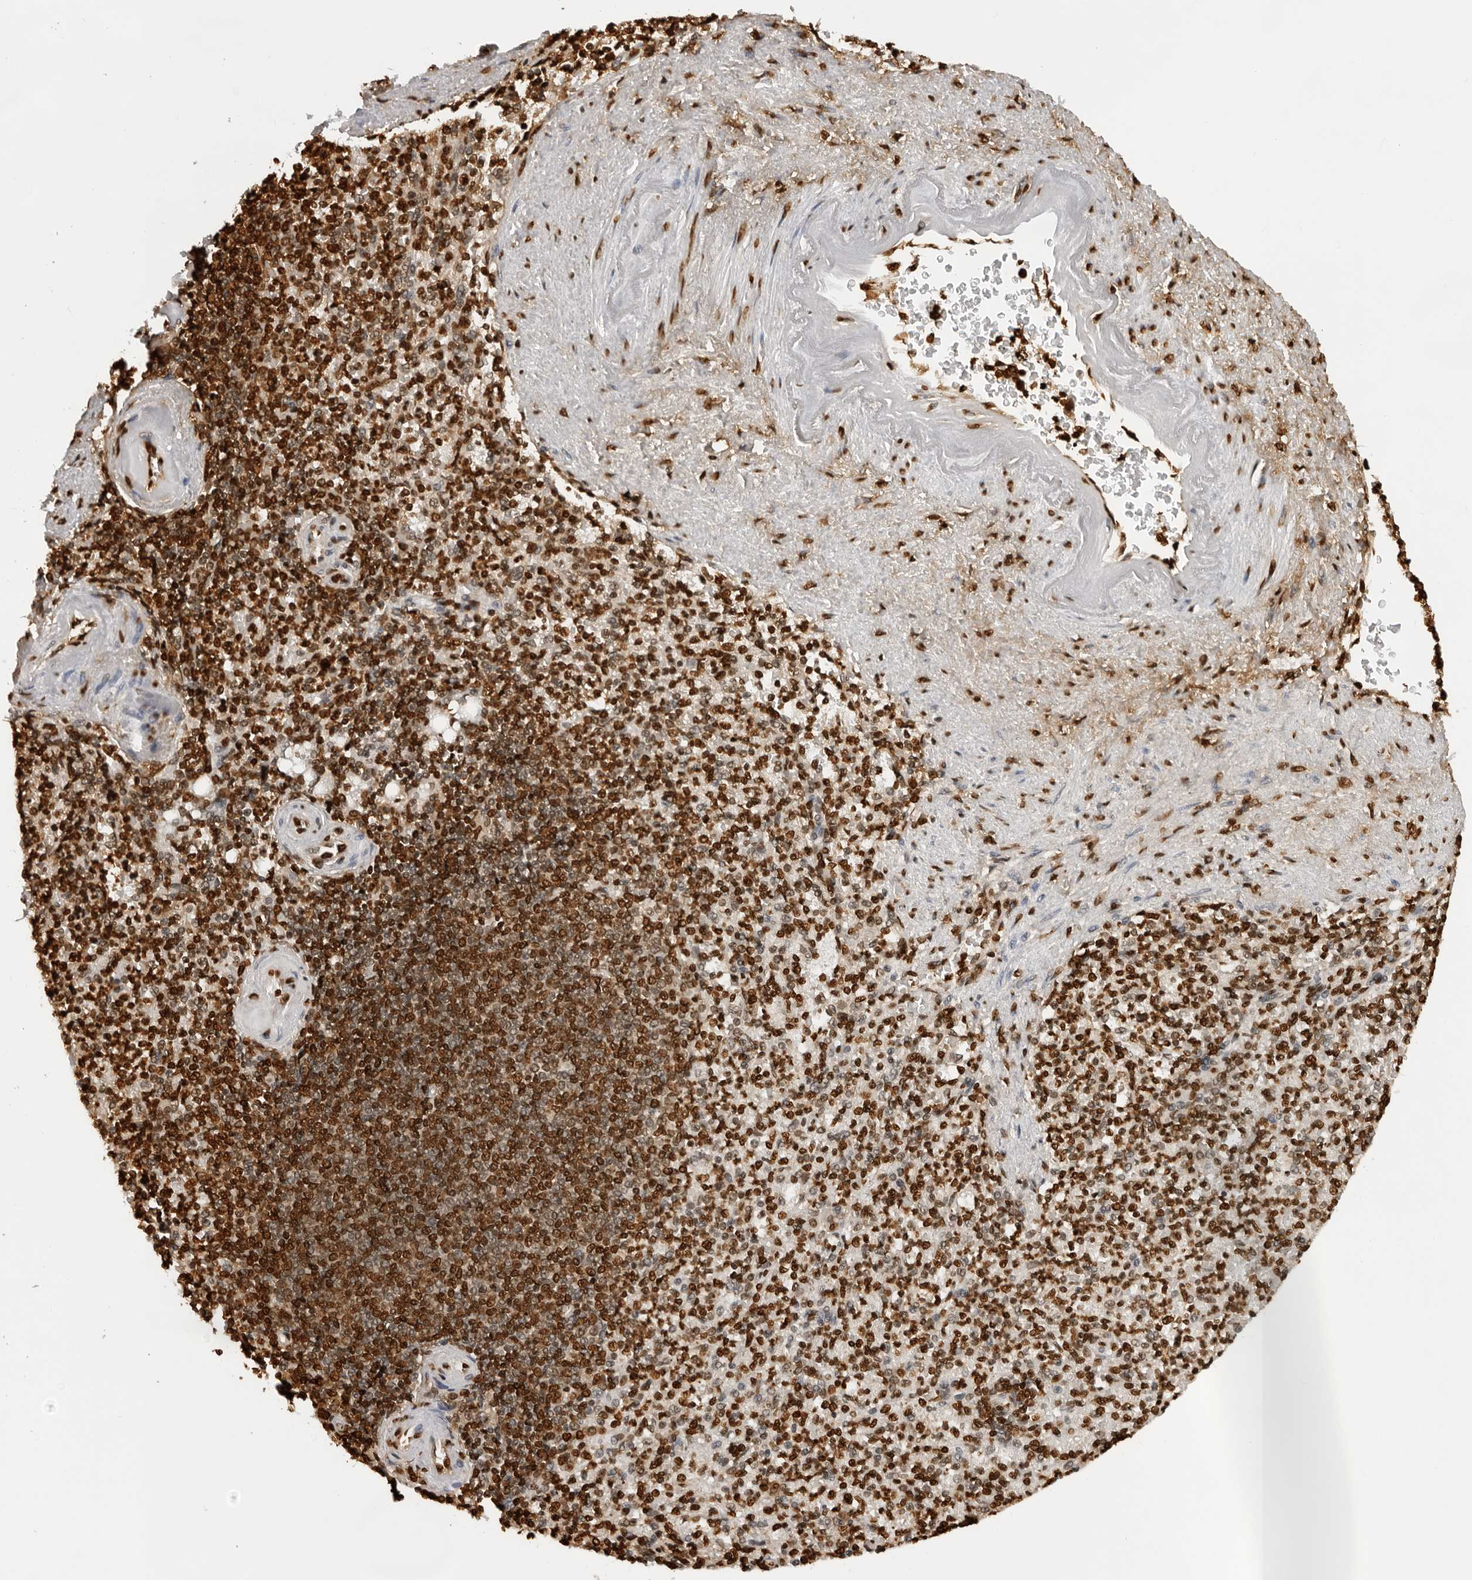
{"staining": {"intensity": "strong", "quantity": ">75%", "location": "nuclear"}, "tissue": "spleen", "cell_type": "Cells in red pulp", "image_type": "normal", "snomed": [{"axis": "morphology", "description": "Normal tissue, NOS"}, {"axis": "topography", "description": "Spleen"}], "caption": "IHC of unremarkable spleen displays high levels of strong nuclear staining in about >75% of cells in red pulp. The protein of interest is stained brown, and the nuclei are stained in blue (DAB (3,3'-diaminobenzidine) IHC with brightfield microscopy, high magnification).", "gene": "ZFP91", "patient": {"sex": "female", "age": 74}}